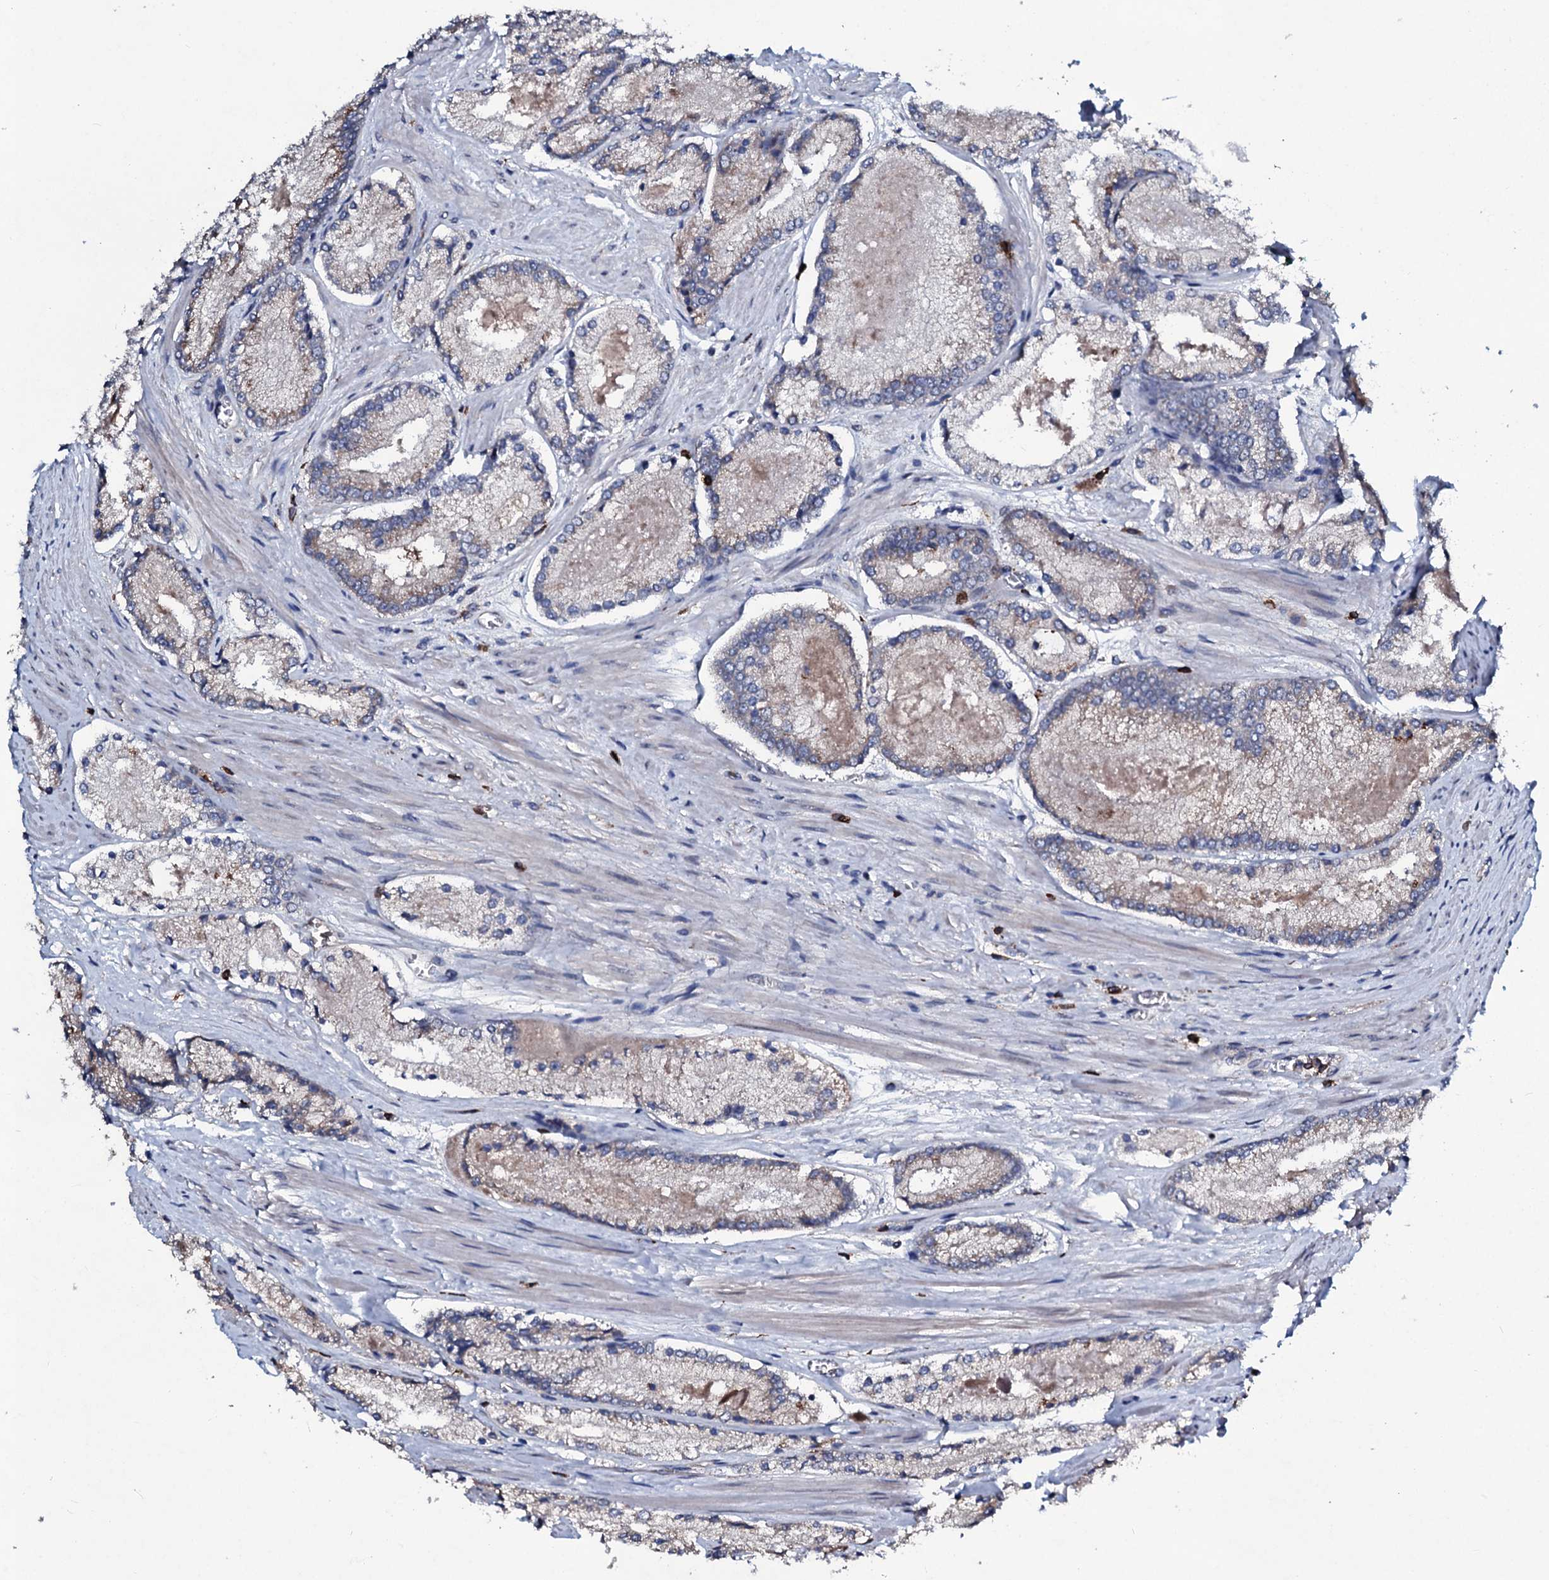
{"staining": {"intensity": "weak", "quantity": "<25%", "location": "cytoplasmic/membranous"}, "tissue": "prostate cancer", "cell_type": "Tumor cells", "image_type": "cancer", "snomed": [{"axis": "morphology", "description": "Adenocarcinoma, Low grade"}, {"axis": "topography", "description": "Prostate"}], "caption": "This is an immunohistochemistry (IHC) micrograph of human prostate cancer (low-grade adenocarcinoma). There is no staining in tumor cells.", "gene": "OGFOD2", "patient": {"sex": "male", "age": 74}}